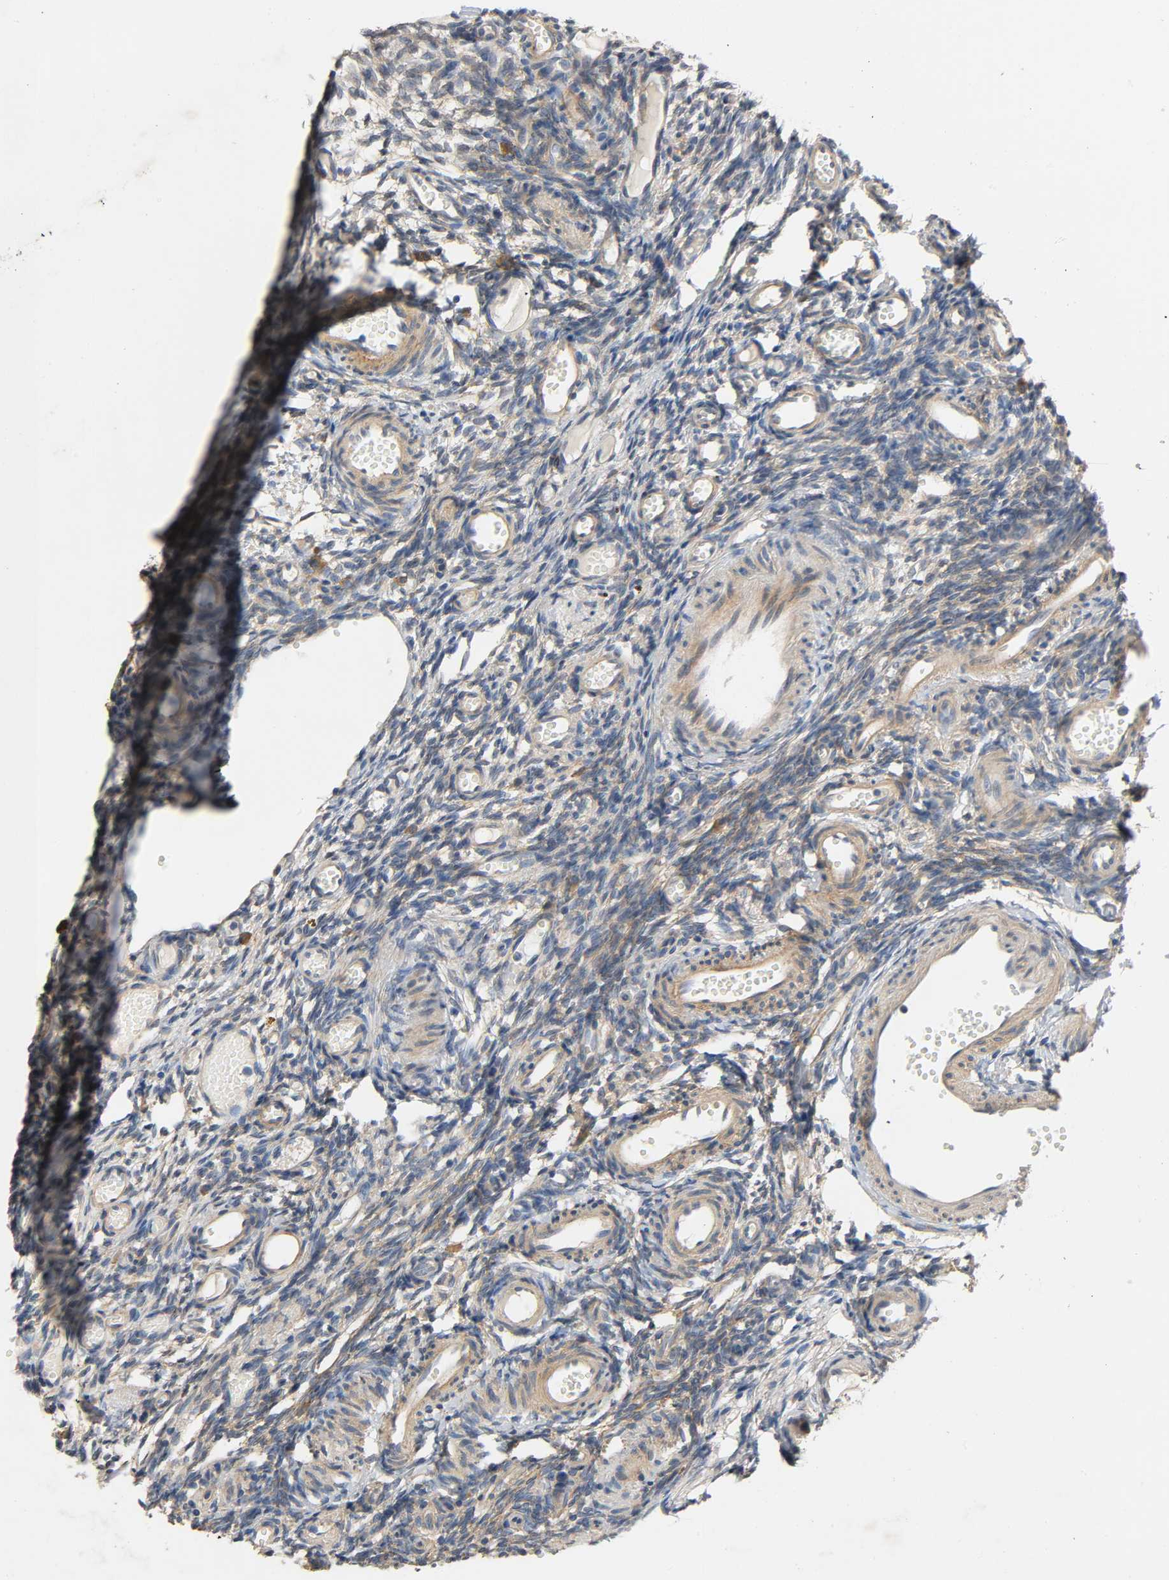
{"staining": {"intensity": "moderate", "quantity": ">75%", "location": "cytoplasmic/membranous"}, "tissue": "ovary", "cell_type": "Ovarian stroma cells", "image_type": "normal", "snomed": [{"axis": "morphology", "description": "Normal tissue, NOS"}, {"axis": "topography", "description": "Ovary"}], "caption": "Ovarian stroma cells display medium levels of moderate cytoplasmic/membranous expression in about >75% of cells in unremarkable ovary.", "gene": "ARPC1A", "patient": {"sex": "female", "age": 35}}